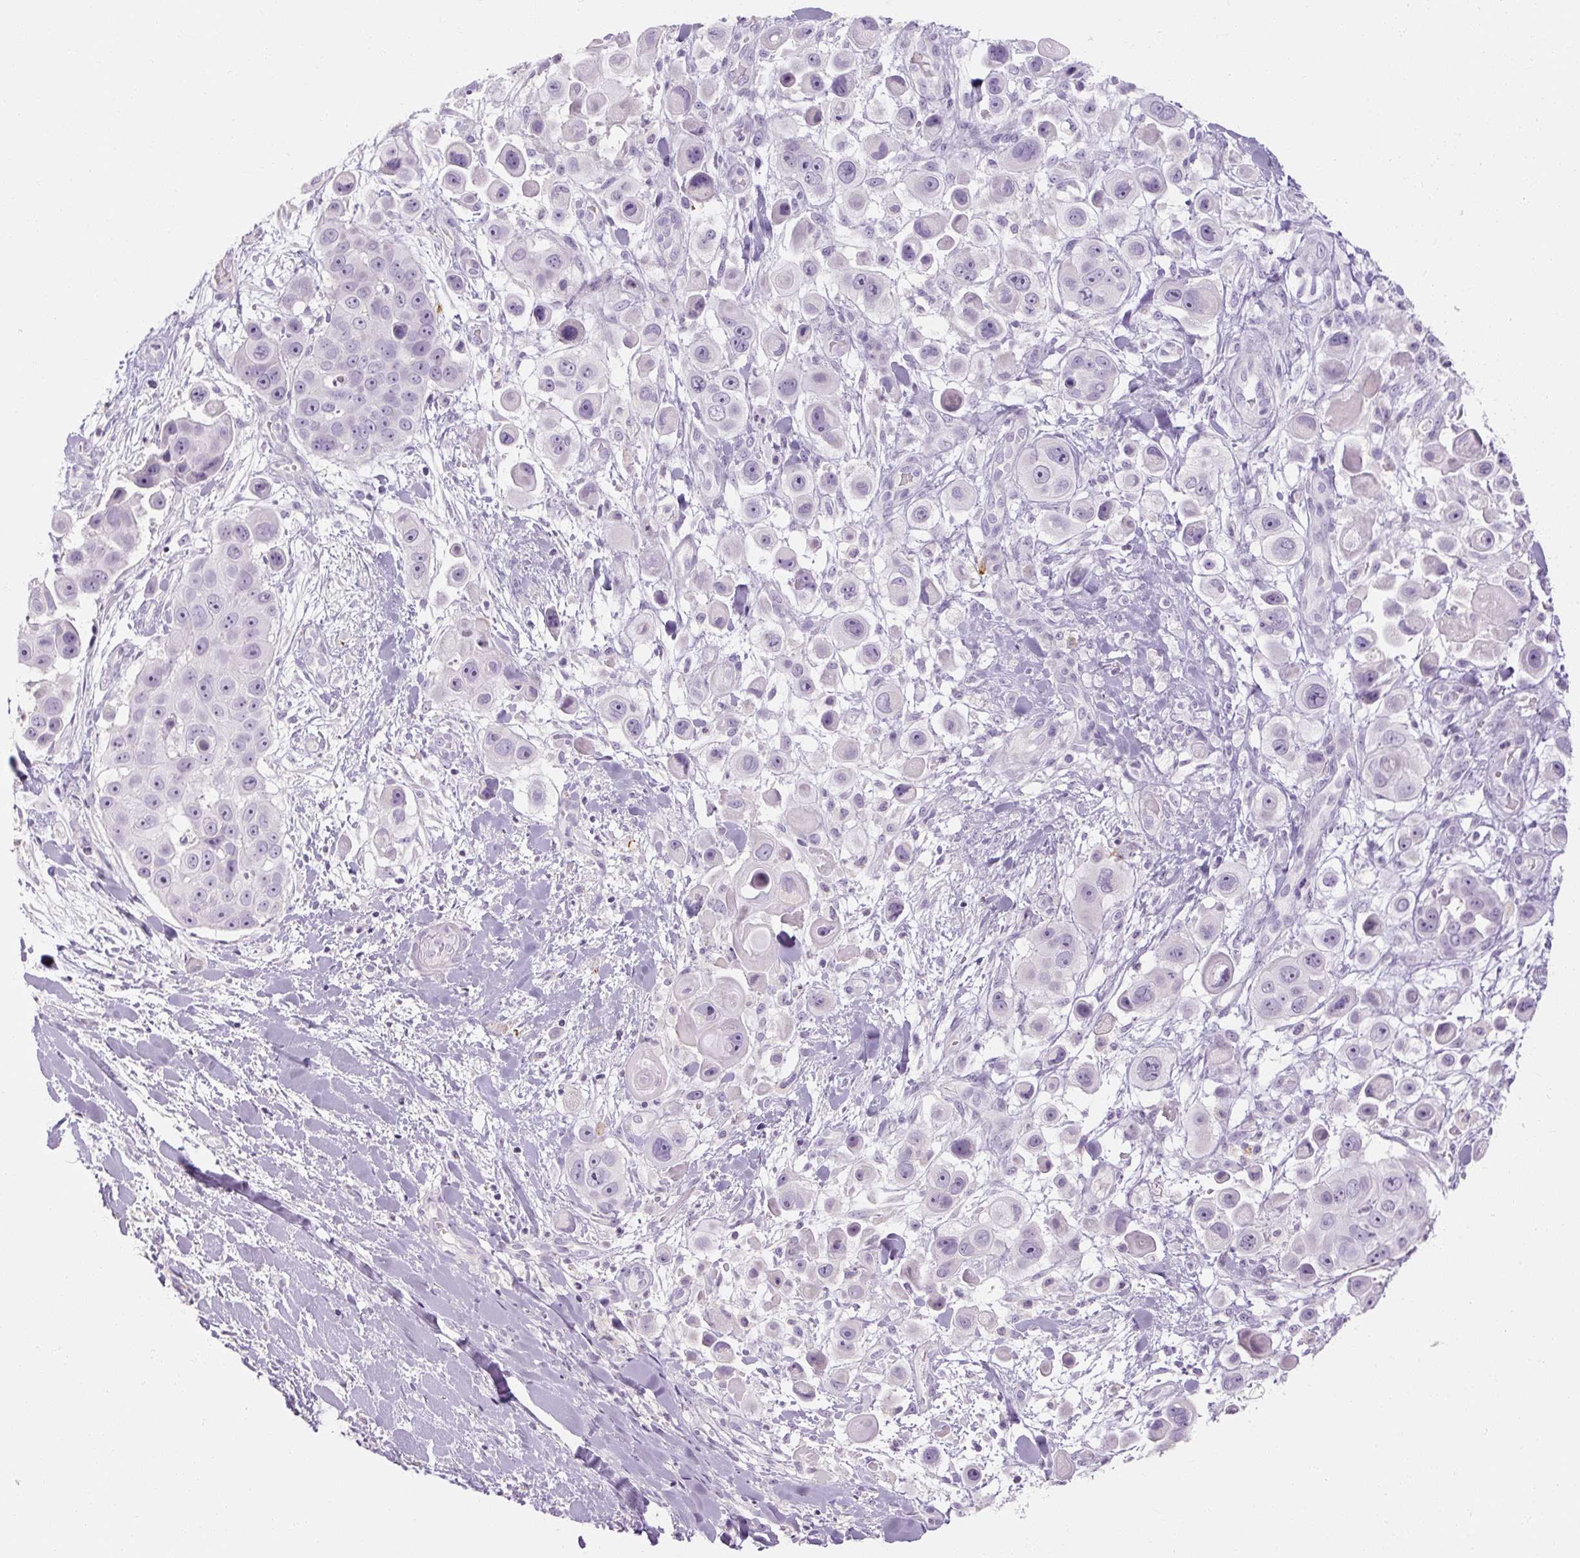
{"staining": {"intensity": "negative", "quantity": "none", "location": "none"}, "tissue": "skin cancer", "cell_type": "Tumor cells", "image_type": "cancer", "snomed": [{"axis": "morphology", "description": "Squamous cell carcinoma, NOS"}, {"axis": "topography", "description": "Skin"}], "caption": "High magnification brightfield microscopy of skin cancer stained with DAB (3,3'-diaminobenzidine) (brown) and counterstained with hematoxylin (blue): tumor cells show no significant expression.", "gene": "NFE2L3", "patient": {"sex": "male", "age": 67}}